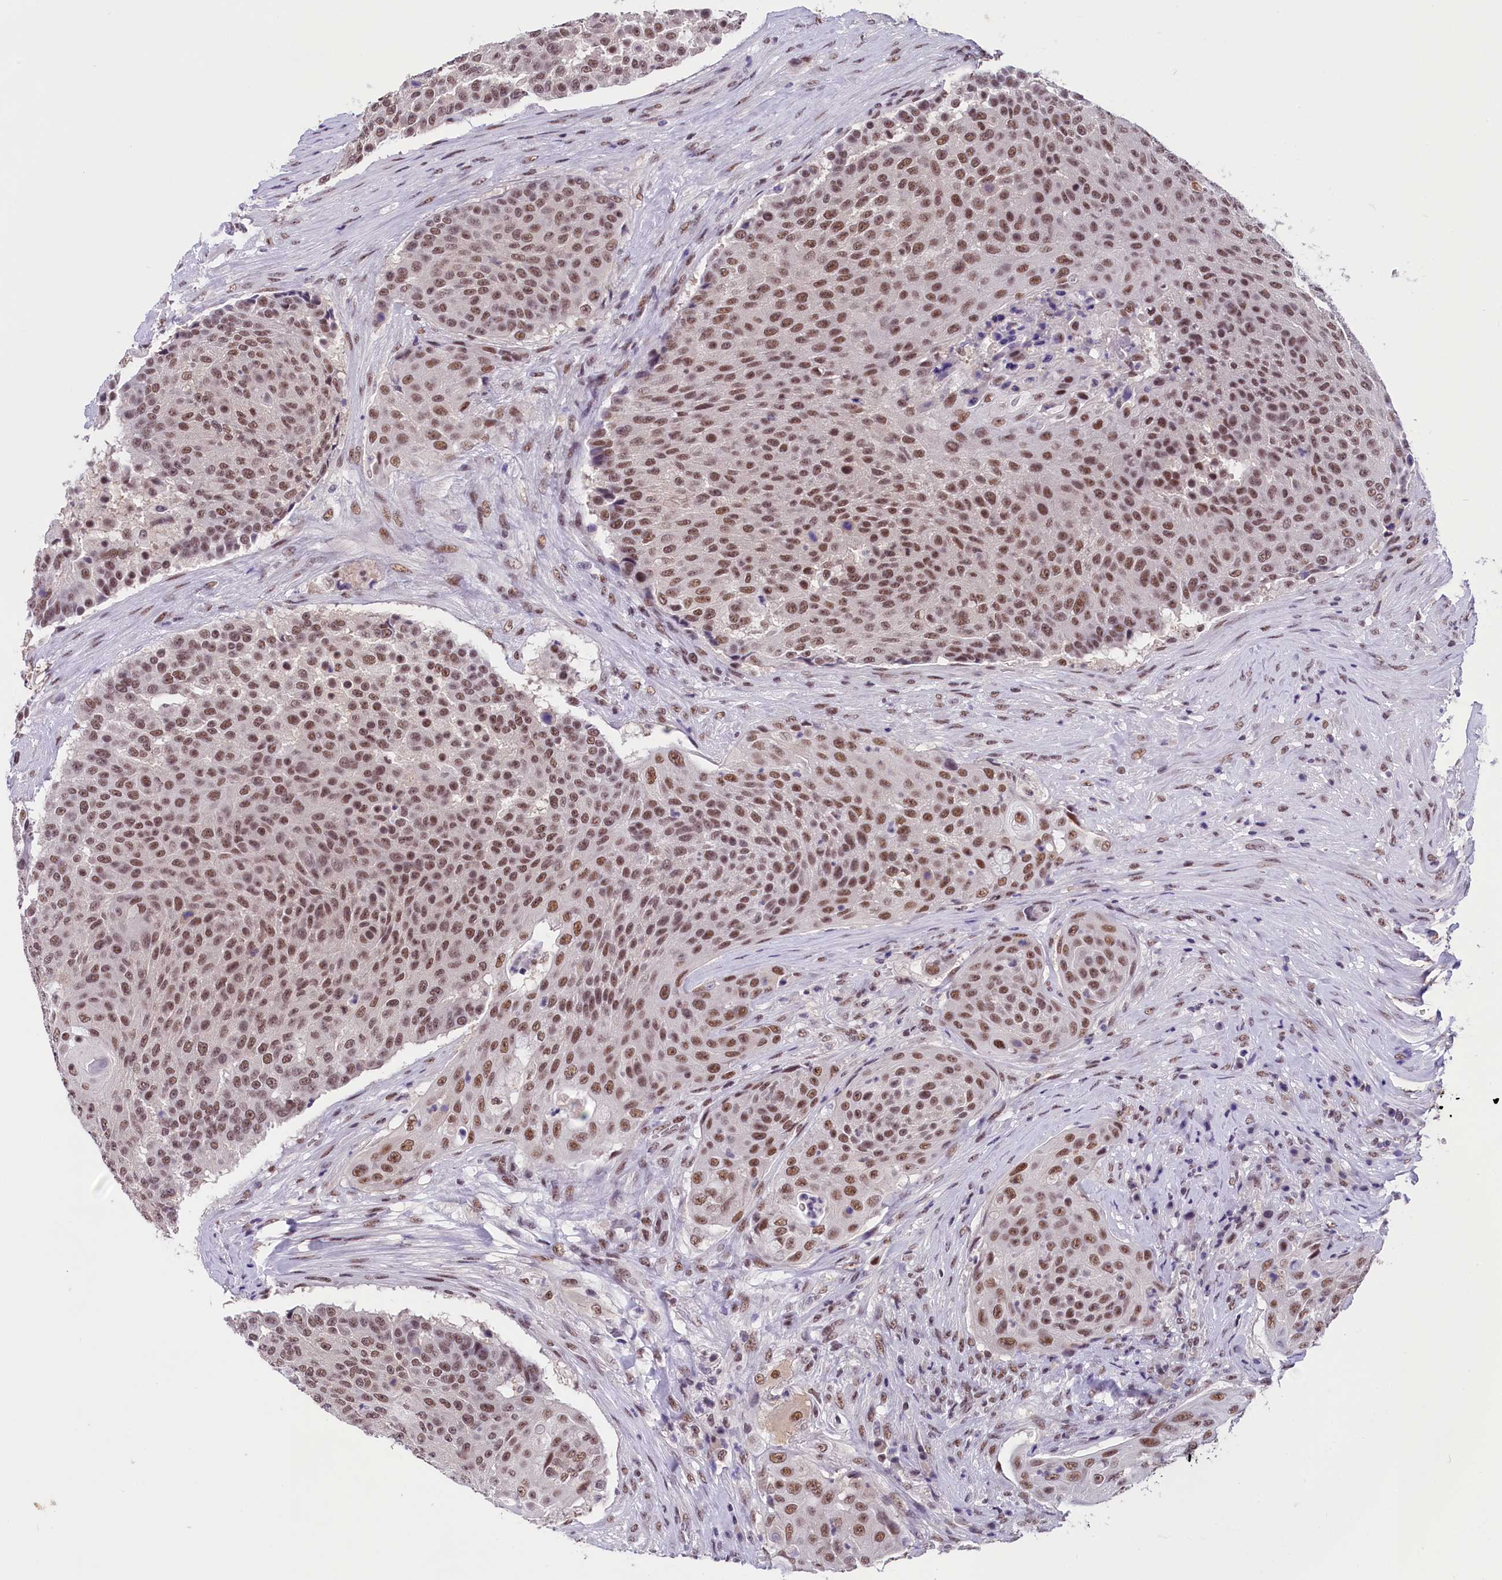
{"staining": {"intensity": "moderate", "quantity": ">75%", "location": "nuclear"}, "tissue": "urothelial cancer", "cell_type": "Tumor cells", "image_type": "cancer", "snomed": [{"axis": "morphology", "description": "Urothelial carcinoma, High grade"}, {"axis": "topography", "description": "Urinary bladder"}], "caption": "High-power microscopy captured an immunohistochemistry photomicrograph of urothelial cancer, revealing moderate nuclear expression in approximately >75% of tumor cells. Using DAB (3,3'-diaminobenzidine) (brown) and hematoxylin (blue) stains, captured at high magnification using brightfield microscopy.", "gene": "ZC3H4", "patient": {"sex": "female", "age": 63}}